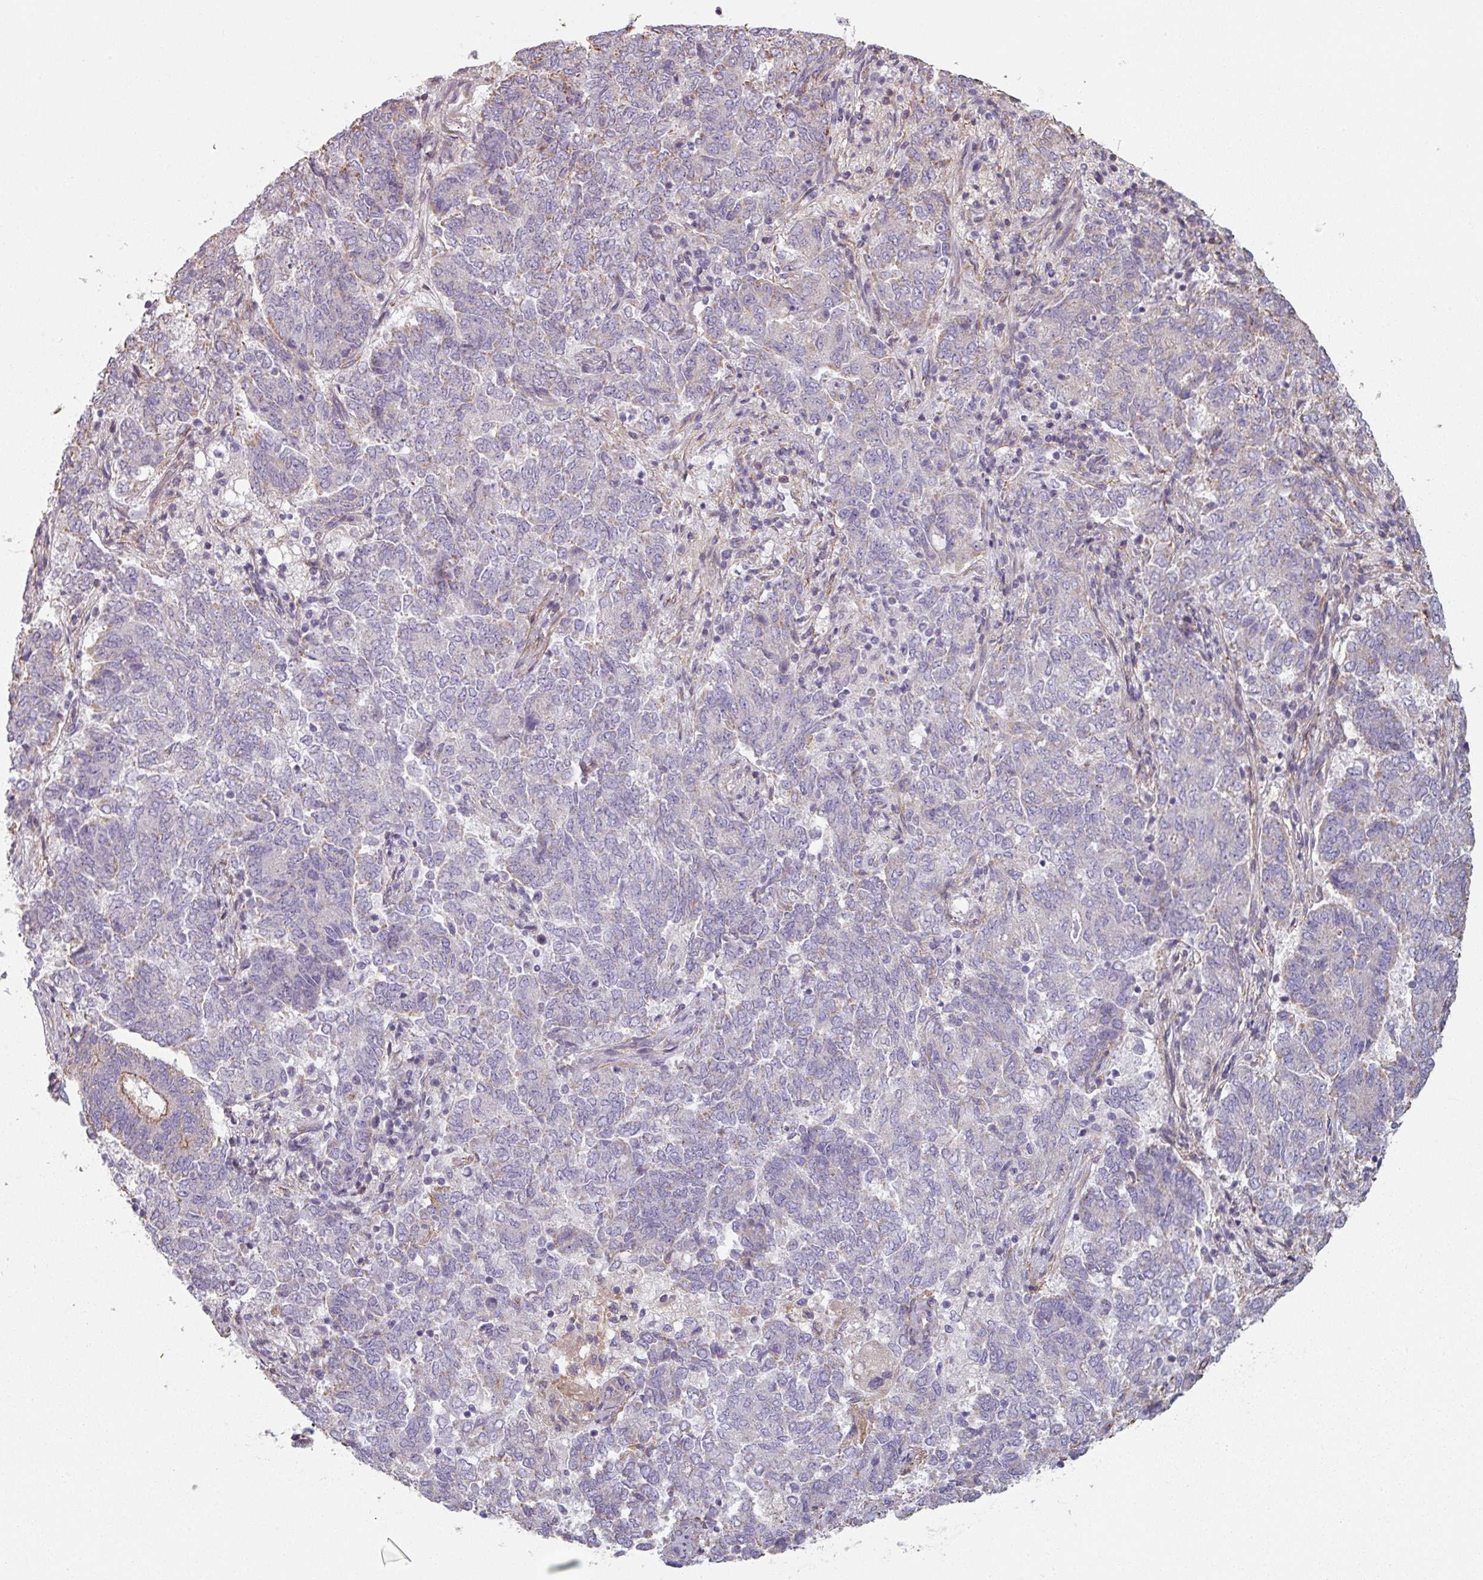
{"staining": {"intensity": "negative", "quantity": "none", "location": "none"}, "tissue": "endometrial cancer", "cell_type": "Tumor cells", "image_type": "cancer", "snomed": [{"axis": "morphology", "description": "Adenocarcinoma, NOS"}, {"axis": "topography", "description": "Endometrium"}], "caption": "High magnification brightfield microscopy of adenocarcinoma (endometrial) stained with DAB (3,3'-diaminobenzidine) (brown) and counterstained with hematoxylin (blue): tumor cells show no significant expression.", "gene": "GSTA4", "patient": {"sex": "female", "age": 80}}